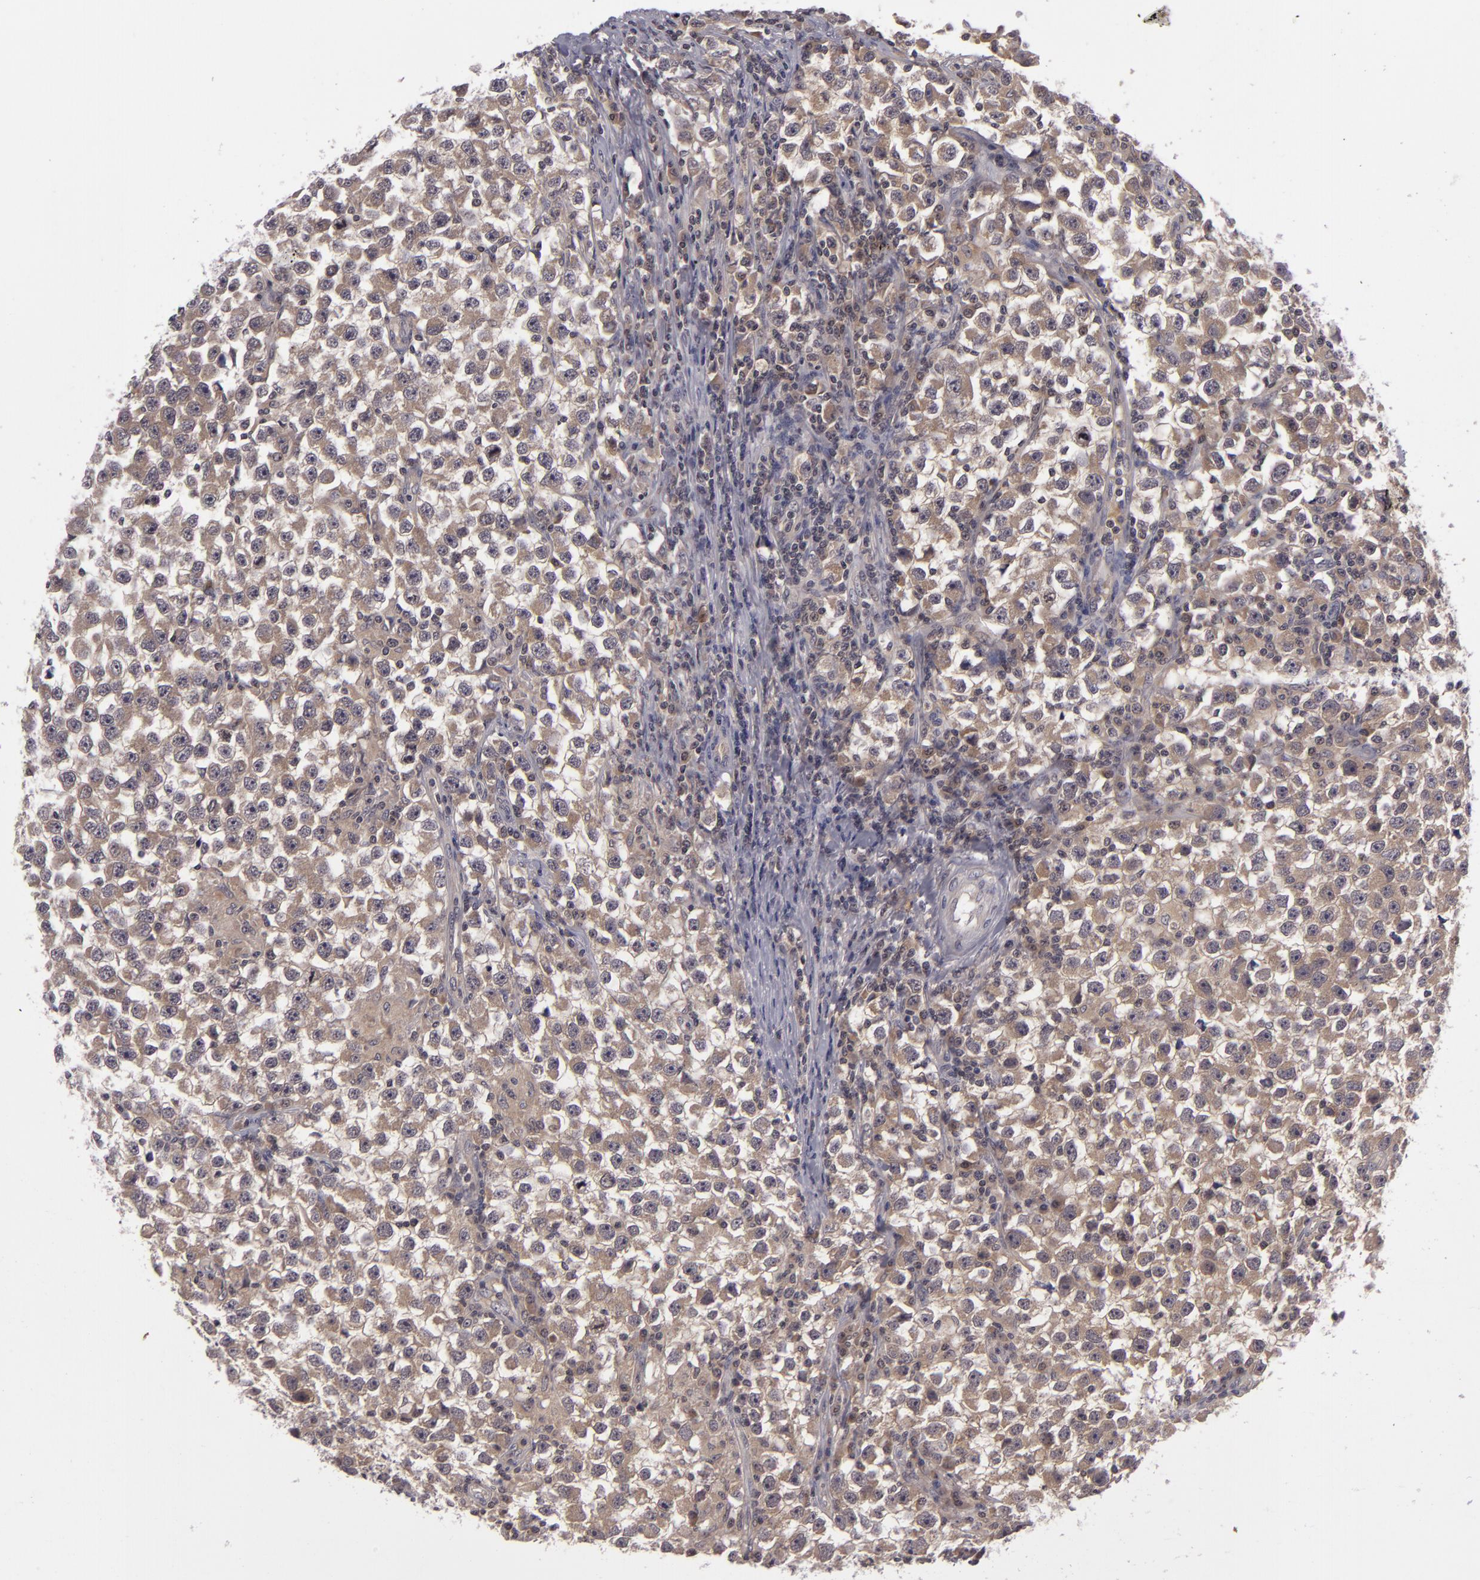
{"staining": {"intensity": "moderate", "quantity": ">75%", "location": "cytoplasmic/membranous"}, "tissue": "testis cancer", "cell_type": "Tumor cells", "image_type": "cancer", "snomed": [{"axis": "morphology", "description": "Seminoma, NOS"}, {"axis": "topography", "description": "Testis"}], "caption": "Testis cancer (seminoma) stained for a protein (brown) shows moderate cytoplasmic/membranous positive expression in about >75% of tumor cells.", "gene": "CASP8", "patient": {"sex": "male", "age": 33}}